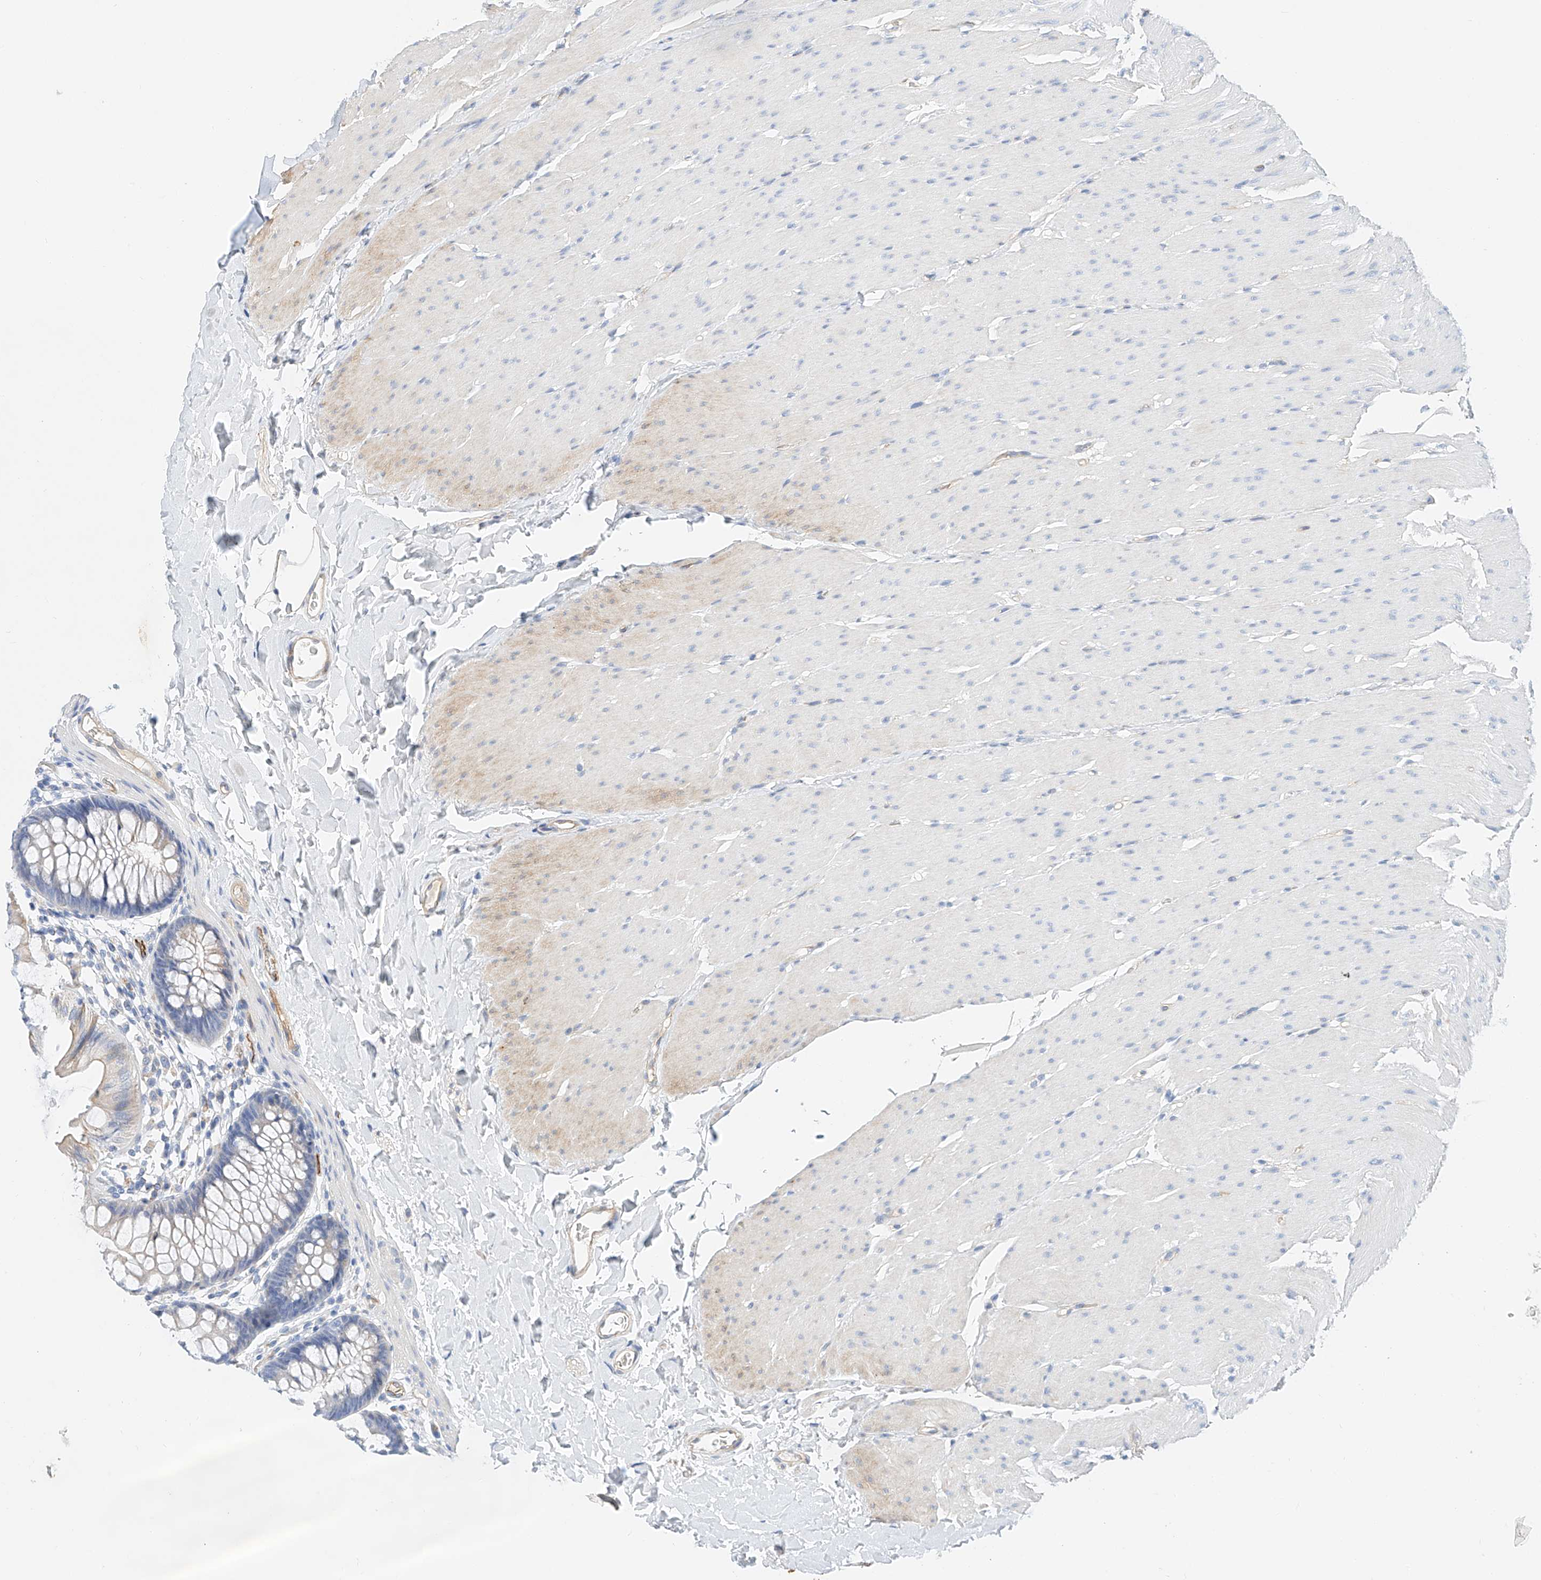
{"staining": {"intensity": "moderate", "quantity": "<25%", "location": "cytoplasmic/membranous"}, "tissue": "colon", "cell_type": "Endothelial cells", "image_type": "normal", "snomed": [{"axis": "morphology", "description": "Normal tissue, NOS"}, {"axis": "topography", "description": "Colon"}], "caption": "Immunohistochemical staining of benign human colon displays moderate cytoplasmic/membranous protein expression in approximately <25% of endothelial cells.", "gene": "SBSPON", "patient": {"sex": "female", "age": 62}}